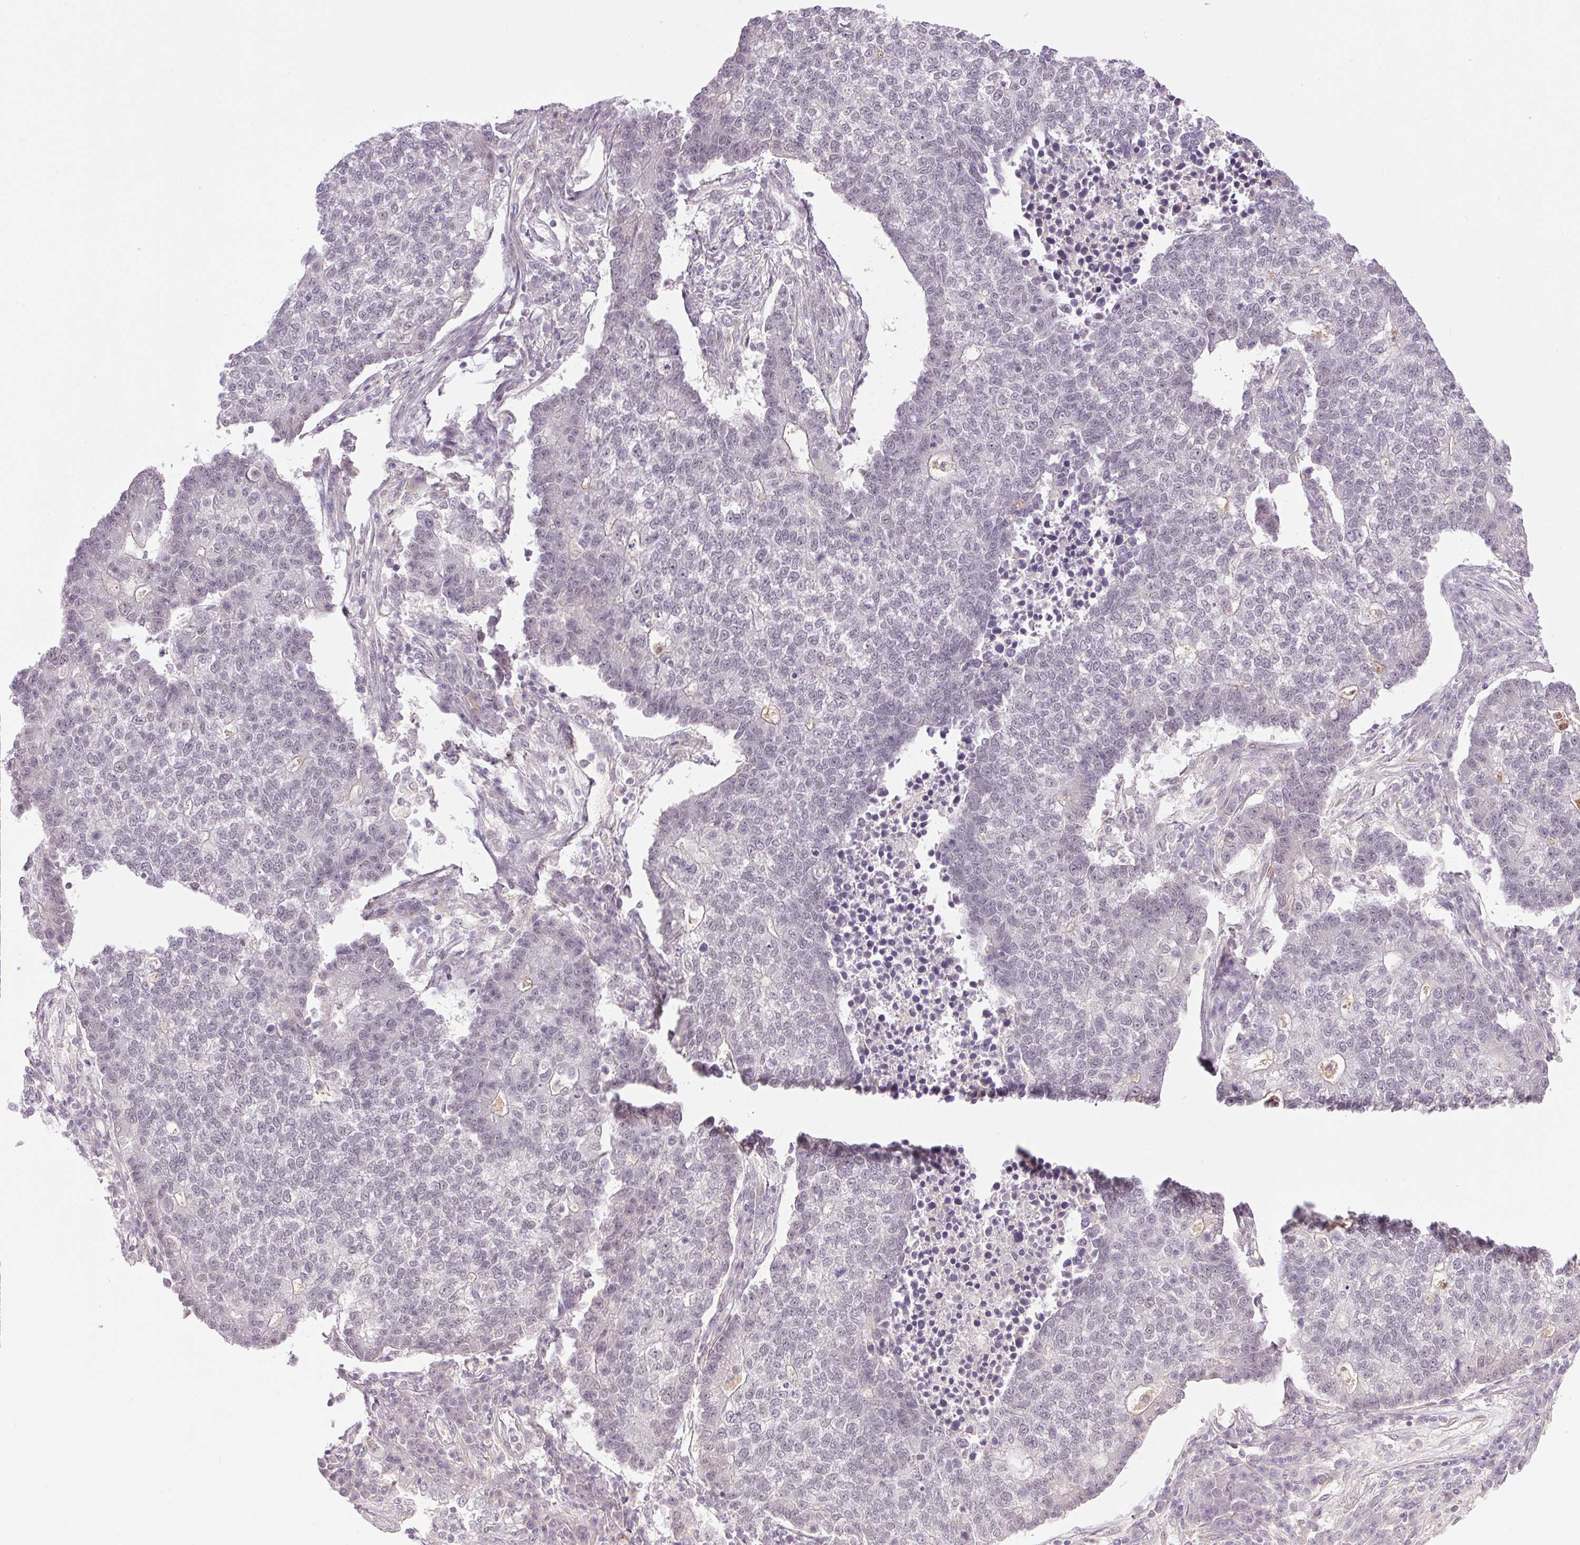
{"staining": {"intensity": "negative", "quantity": "none", "location": "none"}, "tissue": "lung cancer", "cell_type": "Tumor cells", "image_type": "cancer", "snomed": [{"axis": "morphology", "description": "Adenocarcinoma, NOS"}, {"axis": "topography", "description": "Lung"}], "caption": "Adenocarcinoma (lung) was stained to show a protein in brown. There is no significant expression in tumor cells.", "gene": "FAM168A", "patient": {"sex": "male", "age": 57}}